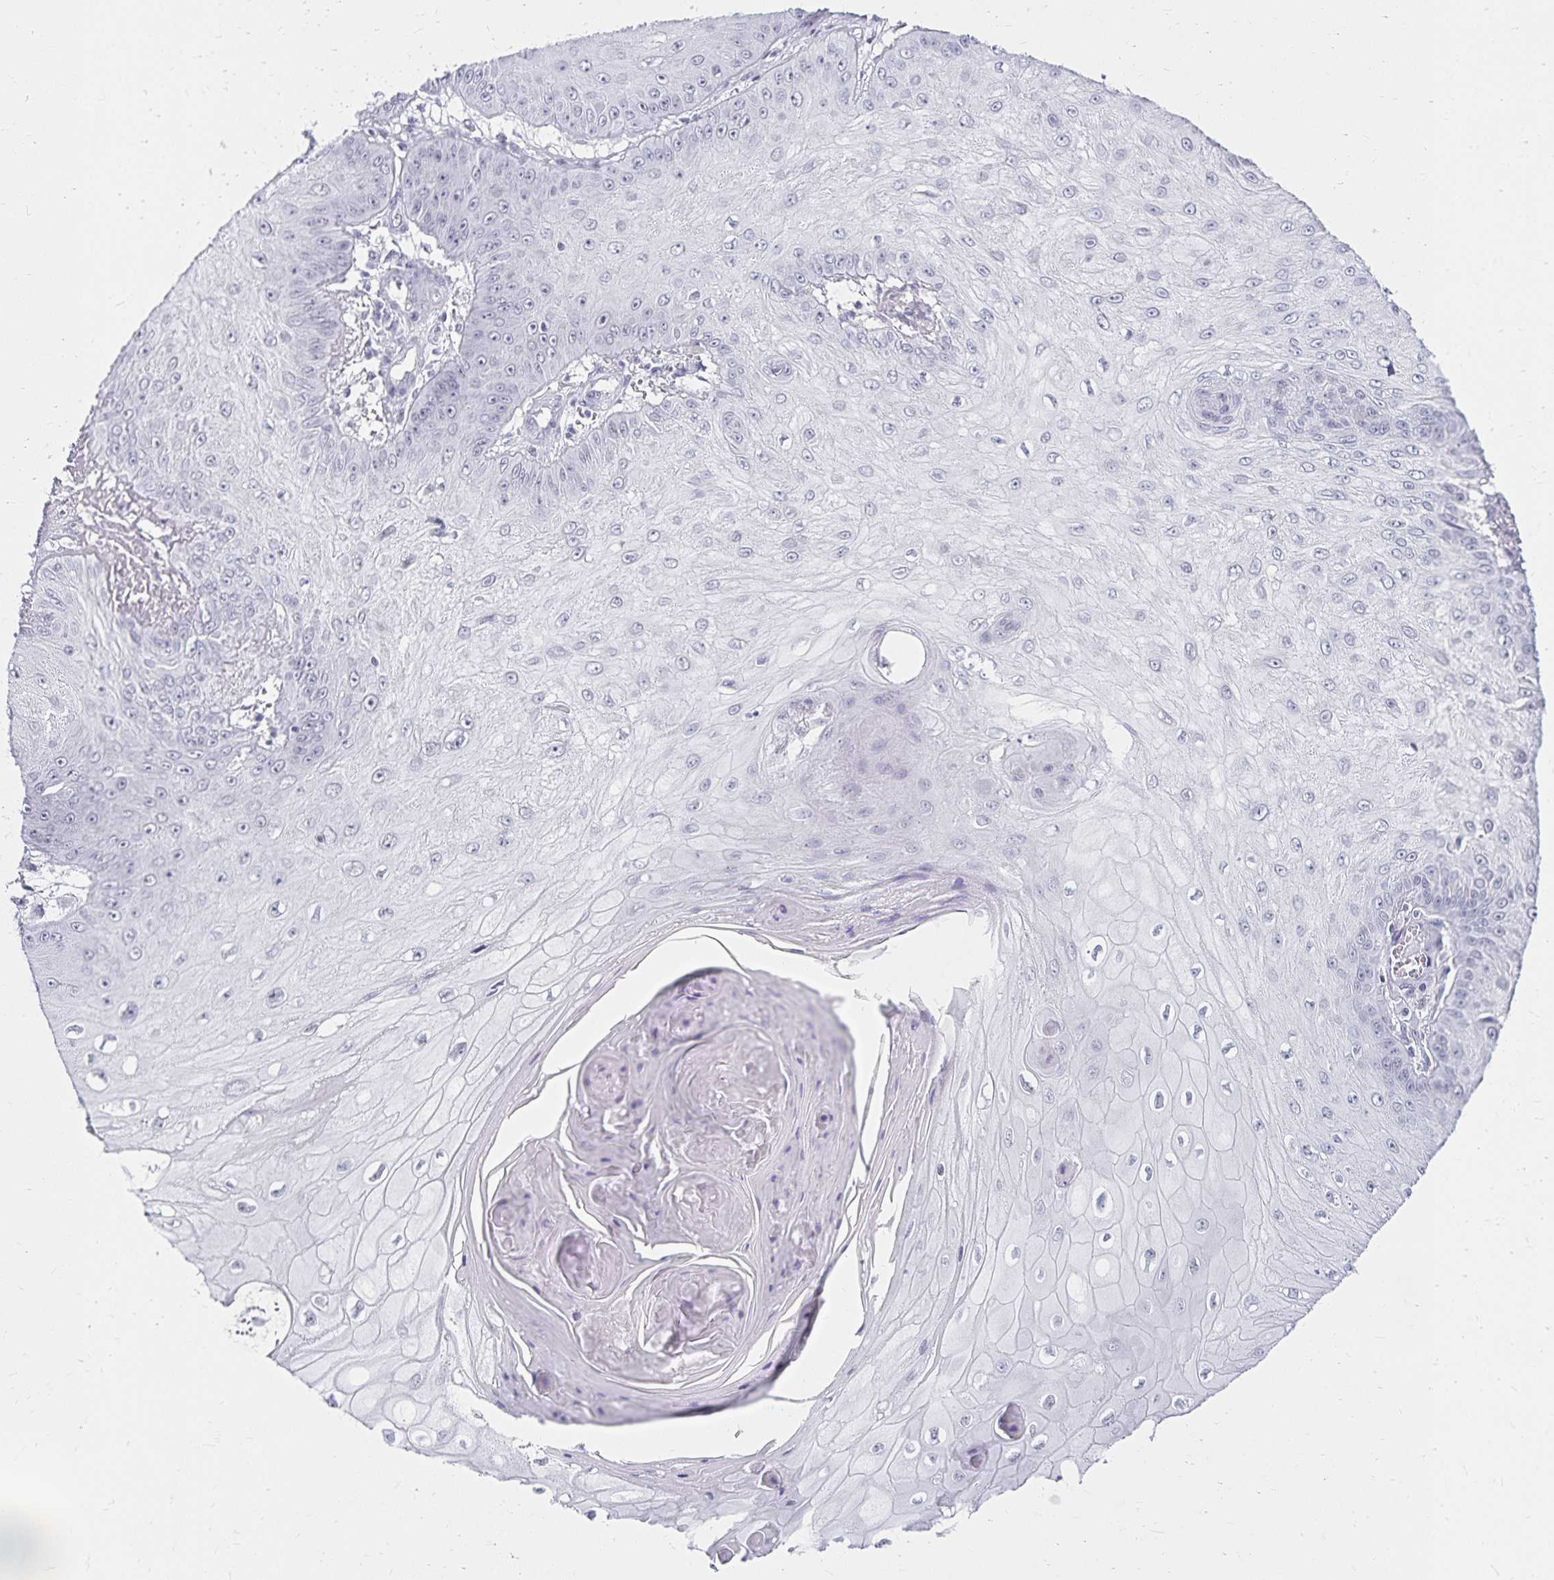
{"staining": {"intensity": "negative", "quantity": "none", "location": "none"}, "tissue": "skin cancer", "cell_type": "Tumor cells", "image_type": "cancer", "snomed": [{"axis": "morphology", "description": "Squamous cell carcinoma, NOS"}, {"axis": "topography", "description": "Skin"}], "caption": "Immunohistochemistry (IHC) histopathology image of squamous cell carcinoma (skin) stained for a protein (brown), which displays no expression in tumor cells. (DAB (3,3'-diaminobenzidine) IHC, high magnification).", "gene": "C20orf85", "patient": {"sex": "male", "age": 70}}